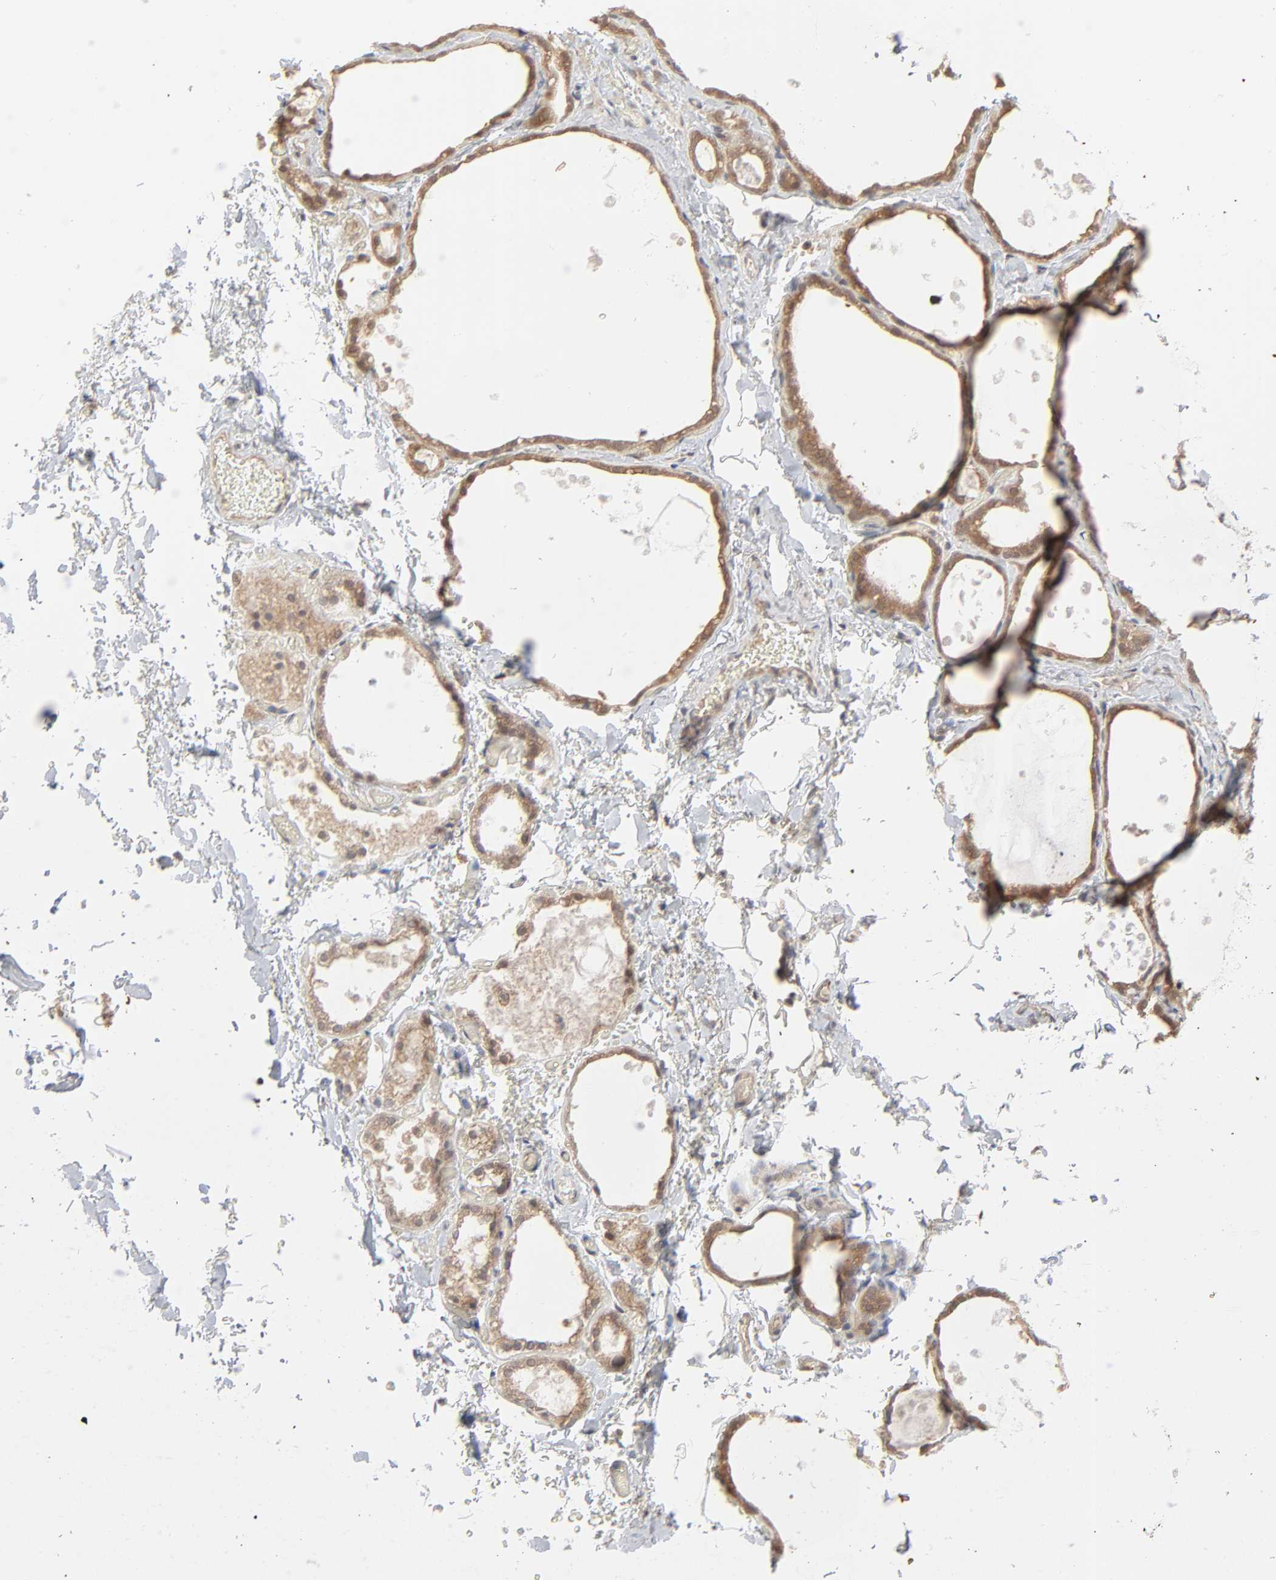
{"staining": {"intensity": "moderate", "quantity": ">75%", "location": "cytoplasmic/membranous"}, "tissue": "thyroid gland", "cell_type": "Glandular cells", "image_type": "normal", "snomed": [{"axis": "morphology", "description": "Normal tissue, NOS"}, {"axis": "topography", "description": "Thyroid gland"}], "caption": "The micrograph exhibits a brown stain indicating the presence of a protein in the cytoplasmic/membranous of glandular cells in thyroid gland. Ihc stains the protein of interest in brown and the nuclei are stained blue.", "gene": "SCFD1", "patient": {"sex": "male", "age": 61}}